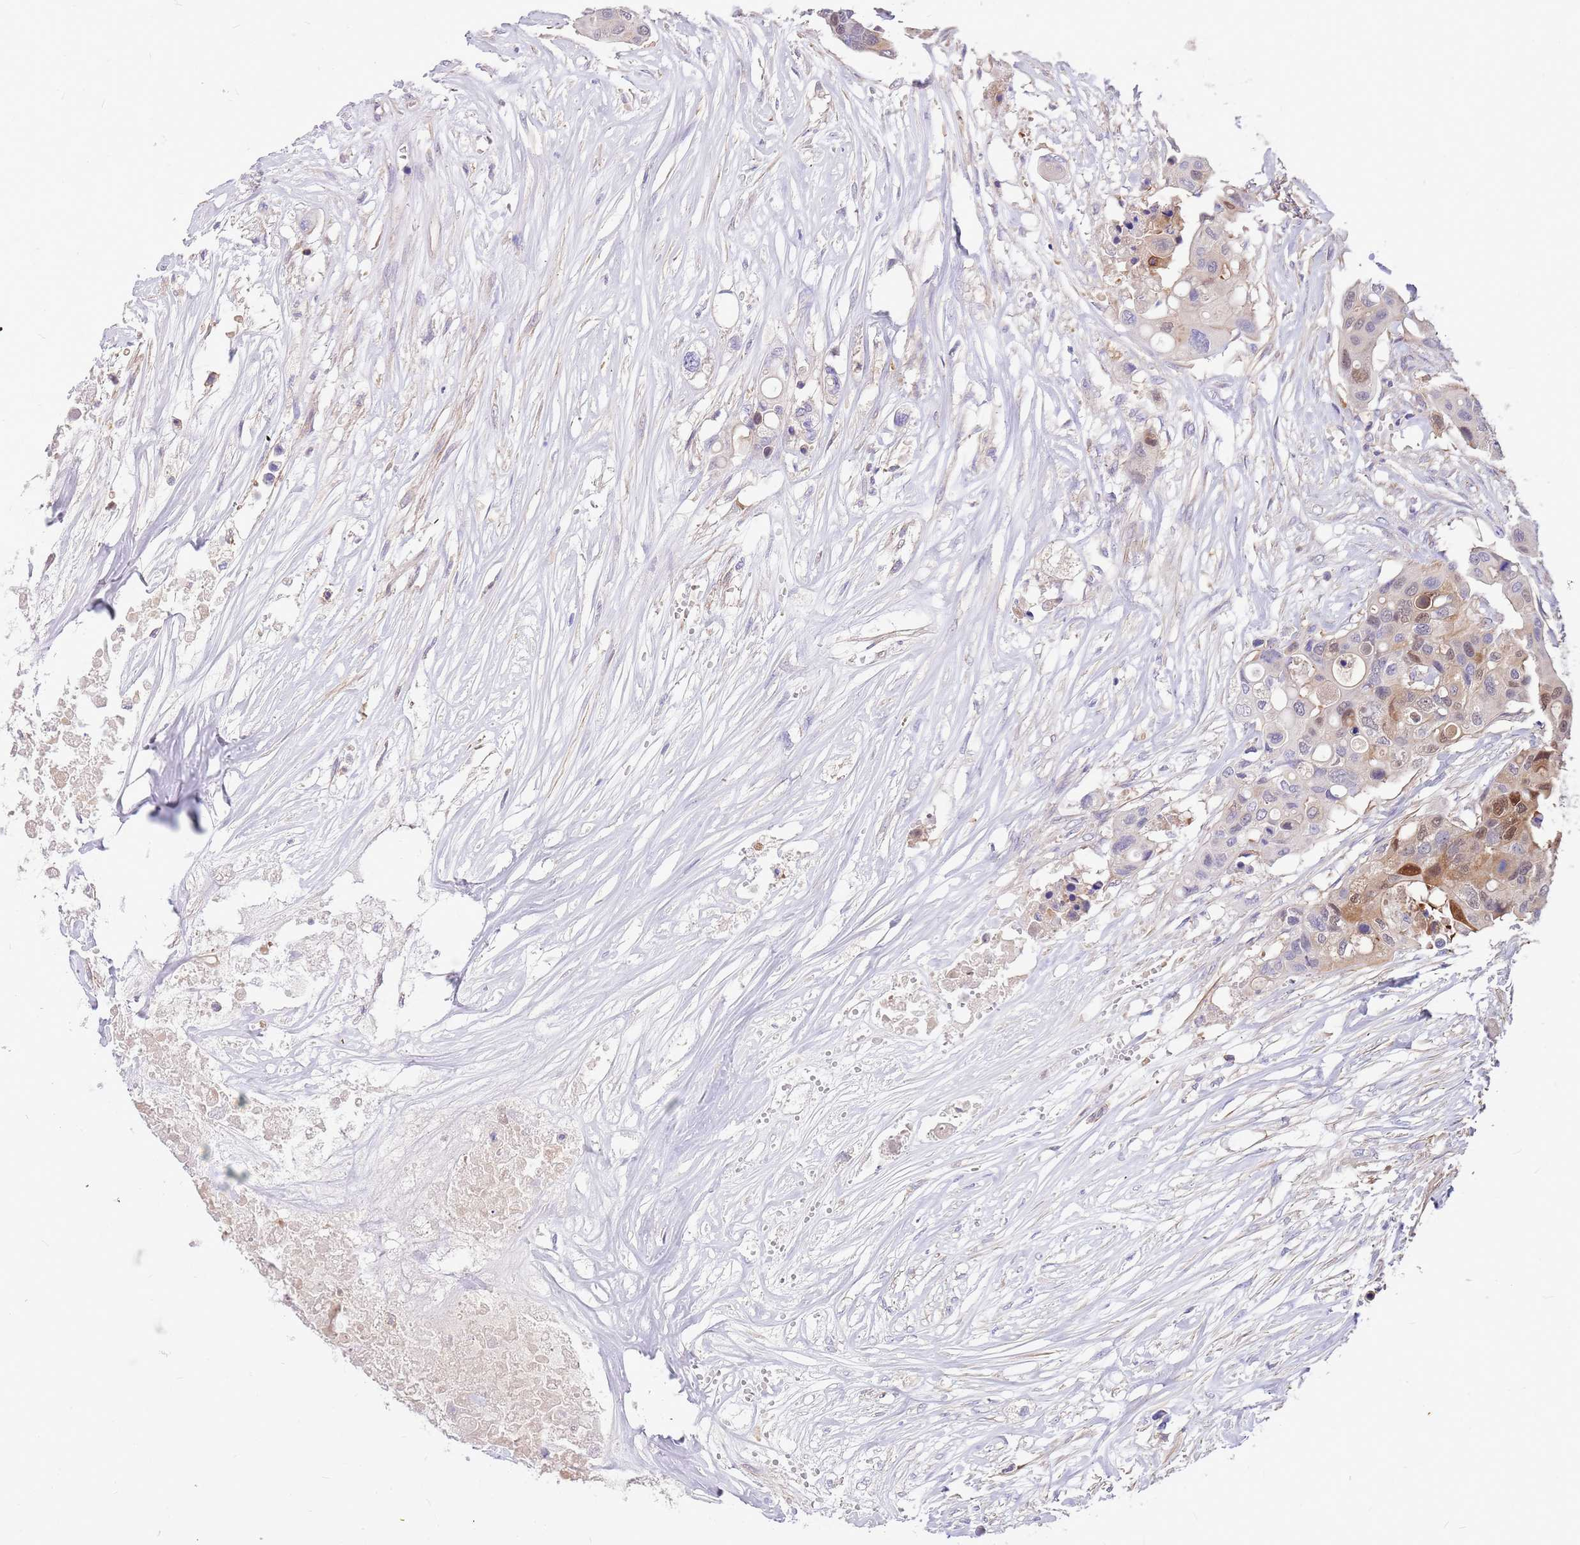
{"staining": {"intensity": "moderate", "quantity": "<25%", "location": "cytoplasmic/membranous,nuclear"}, "tissue": "colorectal cancer", "cell_type": "Tumor cells", "image_type": "cancer", "snomed": [{"axis": "morphology", "description": "Adenocarcinoma, NOS"}, {"axis": "topography", "description": "Colon"}], "caption": "An immunohistochemistry (IHC) photomicrograph of tumor tissue is shown. Protein staining in brown highlights moderate cytoplasmic/membranous and nuclear positivity in colorectal cancer (adenocarcinoma) within tumor cells.", "gene": "MVD", "patient": {"sex": "male", "age": 77}}